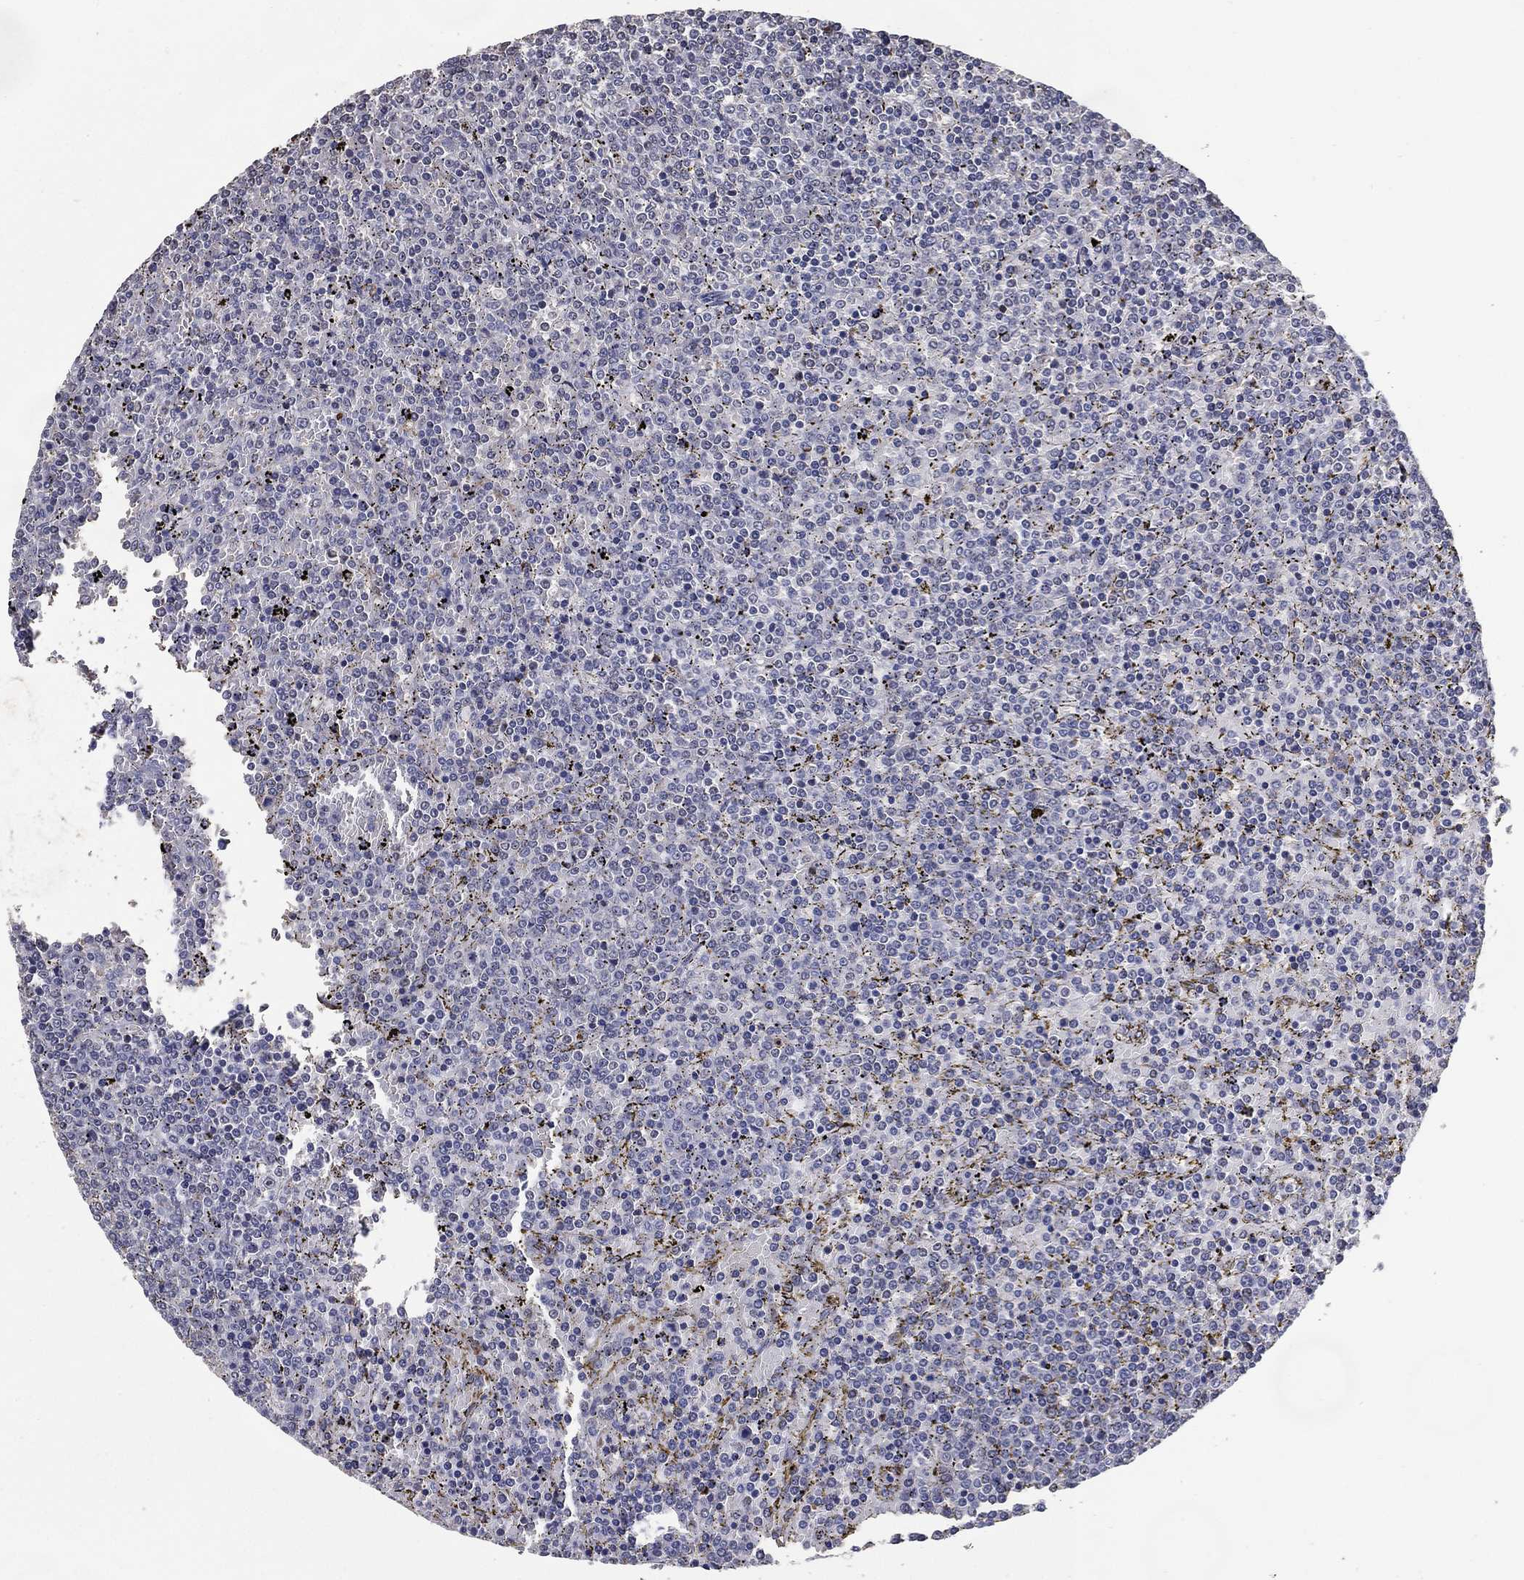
{"staining": {"intensity": "negative", "quantity": "none", "location": "none"}, "tissue": "lymphoma", "cell_type": "Tumor cells", "image_type": "cancer", "snomed": [{"axis": "morphology", "description": "Malignant lymphoma, non-Hodgkin's type, Low grade"}, {"axis": "topography", "description": "Spleen"}], "caption": "This is a image of immunohistochemistry staining of malignant lymphoma, non-Hodgkin's type (low-grade), which shows no expression in tumor cells.", "gene": "EFNA1", "patient": {"sex": "female", "age": 77}}